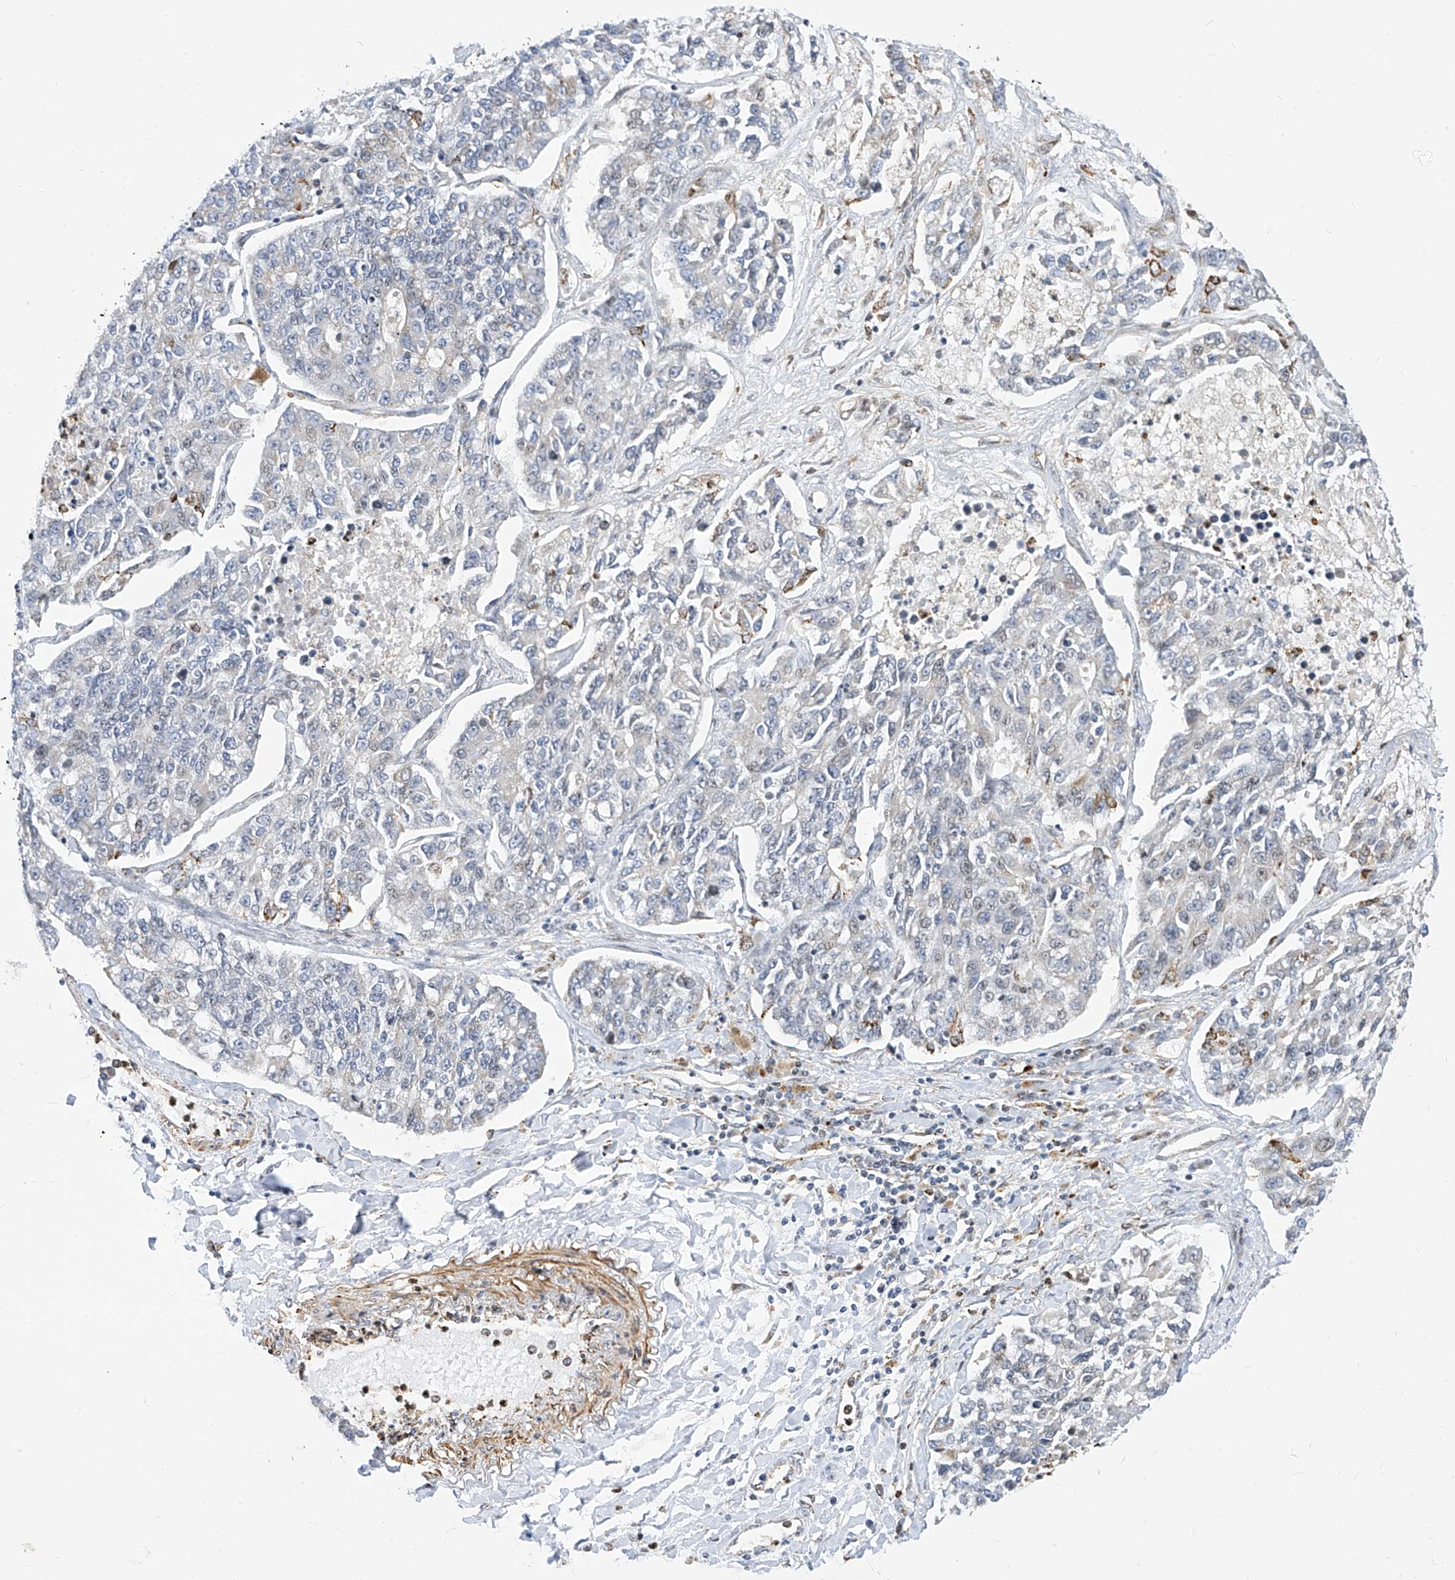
{"staining": {"intensity": "negative", "quantity": "none", "location": "none"}, "tissue": "lung cancer", "cell_type": "Tumor cells", "image_type": "cancer", "snomed": [{"axis": "morphology", "description": "Adenocarcinoma, NOS"}, {"axis": "topography", "description": "Lung"}], "caption": "Image shows no significant protein staining in tumor cells of lung cancer.", "gene": "TTLL8", "patient": {"sex": "male", "age": 49}}